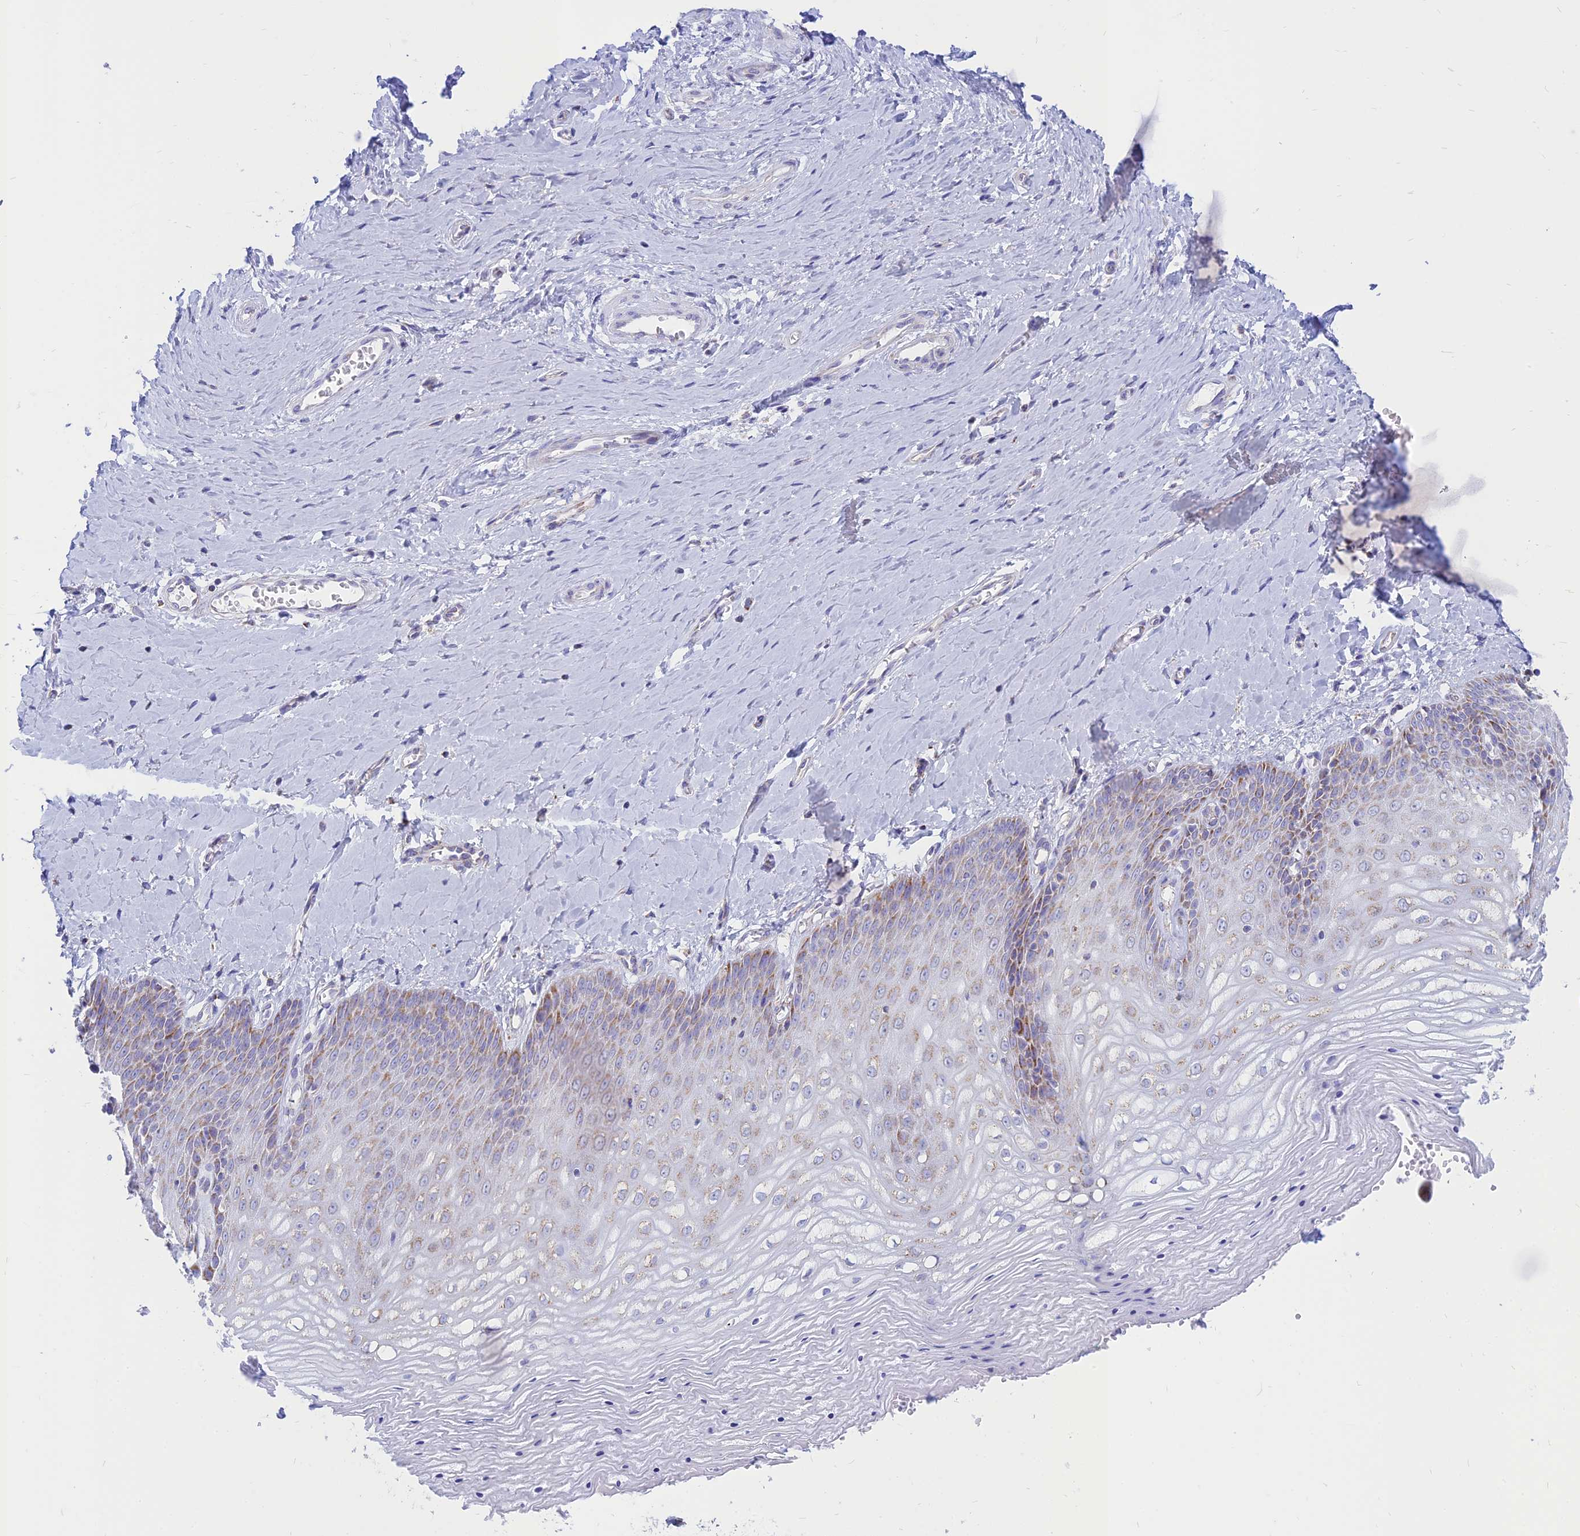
{"staining": {"intensity": "moderate", "quantity": "25%-75%", "location": "cytoplasmic/membranous"}, "tissue": "vagina", "cell_type": "Squamous epithelial cells", "image_type": "normal", "snomed": [{"axis": "morphology", "description": "Normal tissue, NOS"}, {"axis": "topography", "description": "Vagina"}], "caption": "Immunohistochemistry (IHC) (DAB) staining of unremarkable vagina shows moderate cytoplasmic/membranous protein positivity in about 25%-75% of squamous epithelial cells.", "gene": "PACC1", "patient": {"sex": "female", "age": 65}}